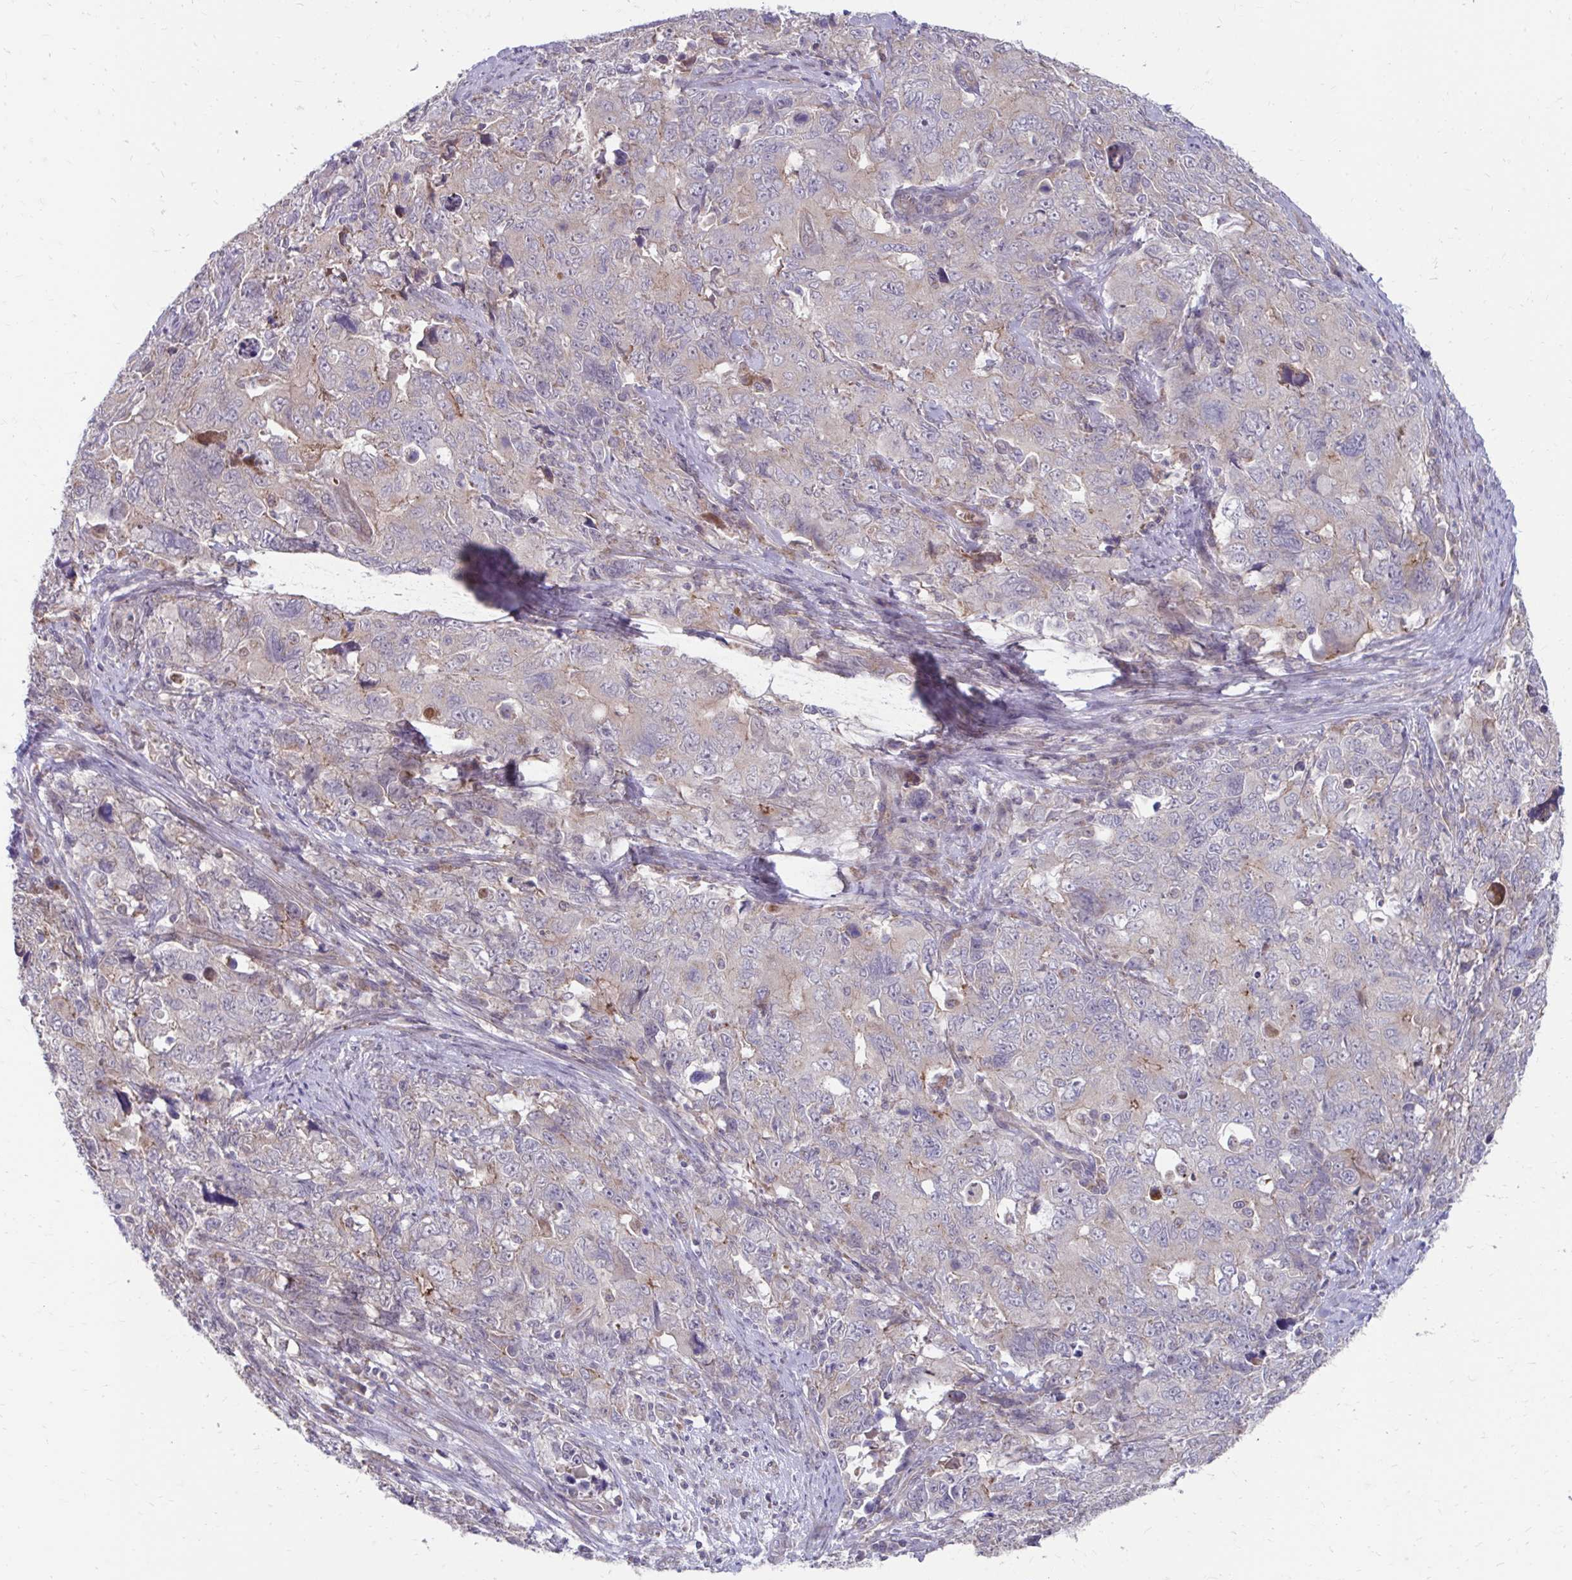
{"staining": {"intensity": "weak", "quantity": "<25%", "location": "cytoplasmic/membranous"}, "tissue": "cervical cancer", "cell_type": "Tumor cells", "image_type": "cancer", "snomed": [{"axis": "morphology", "description": "Adenocarcinoma, NOS"}, {"axis": "topography", "description": "Cervix"}], "caption": "This micrograph is of cervical cancer stained with IHC to label a protein in brown with the nuclei are counter-stained blue. There is no positivity in tumor cells.", "gene": "ITPR2", "patient": {"sex": "female", "age": 63}}